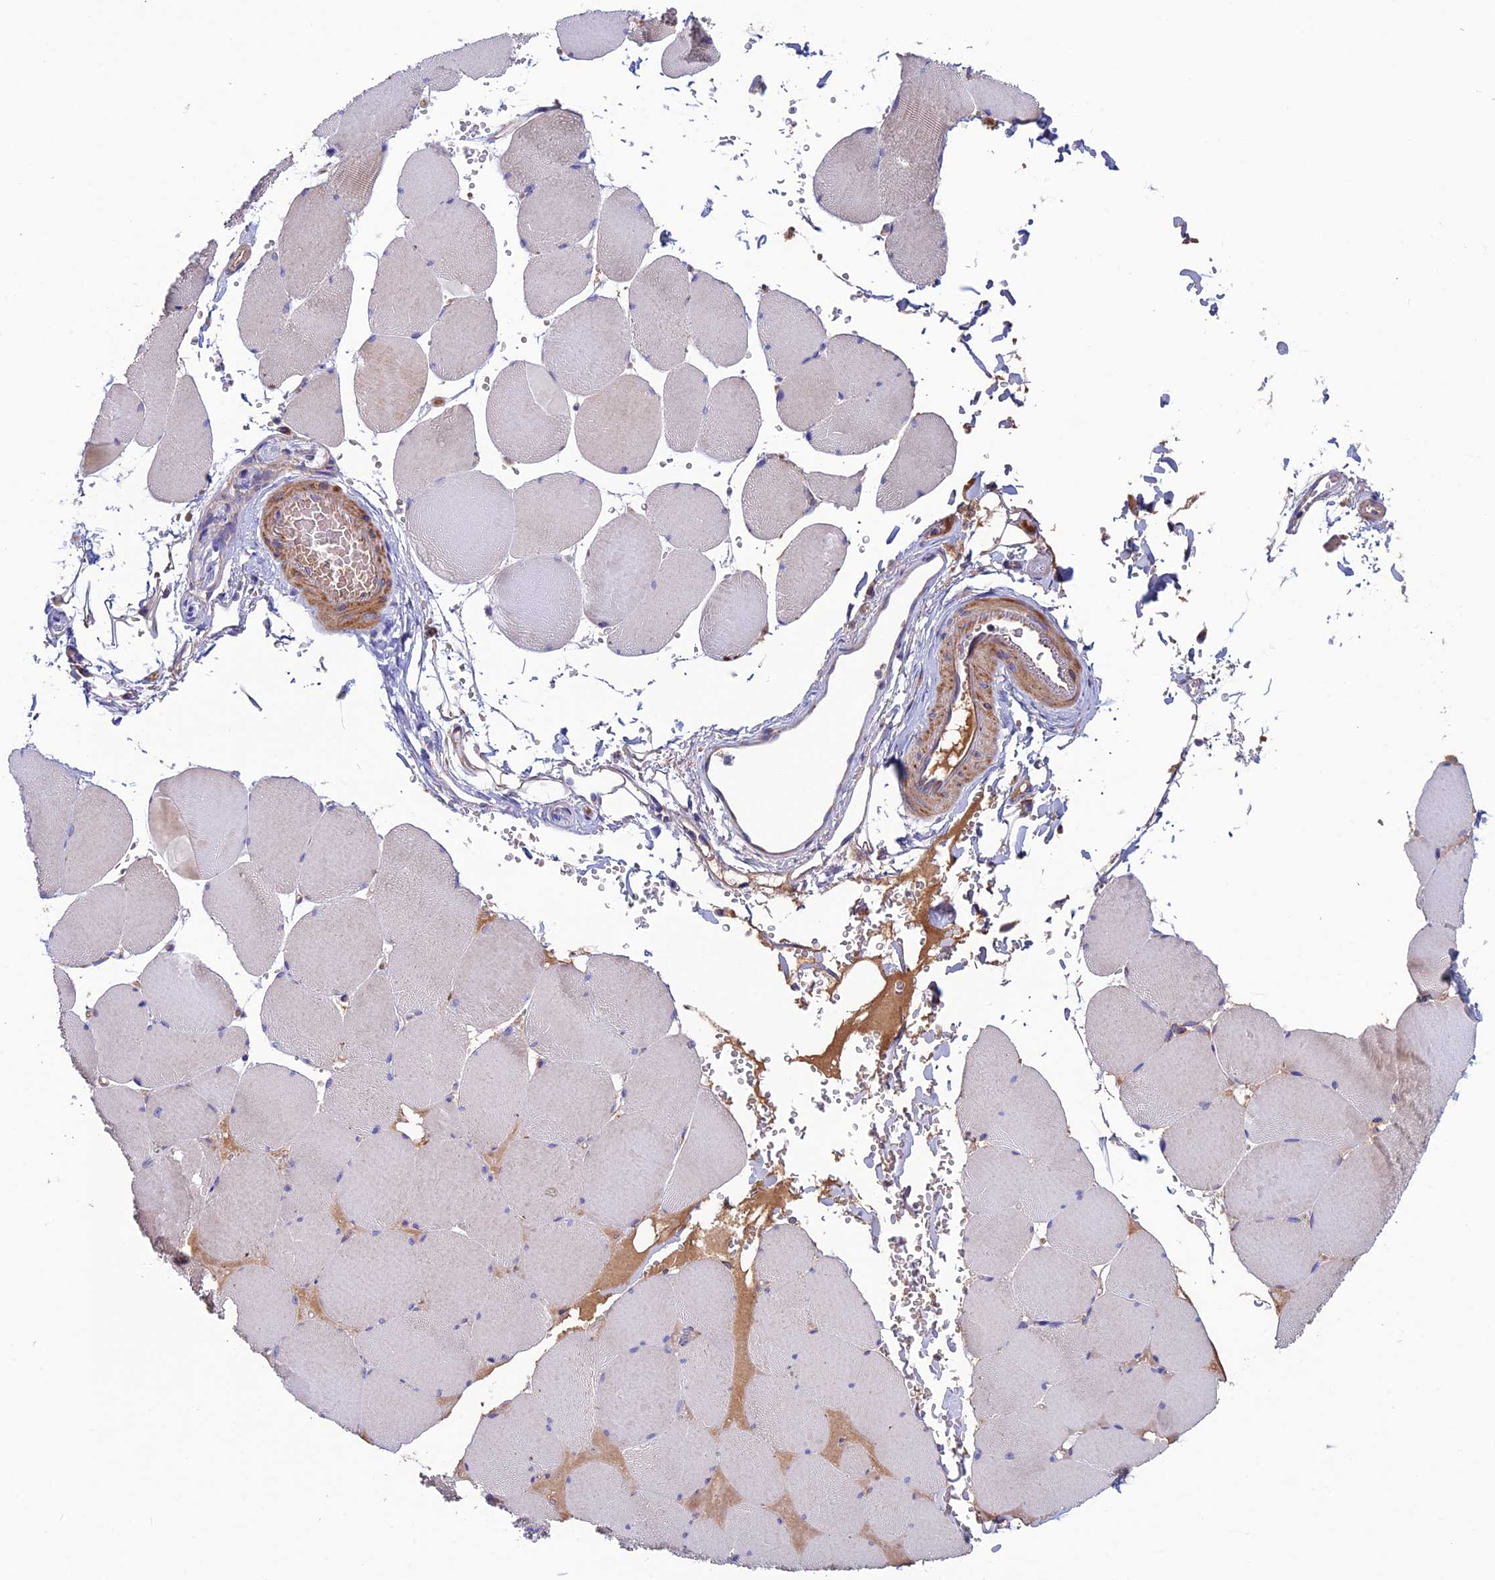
{"staining": {"intensity": "moderate", "quantity": "<25%", "location": "cytoplasmic/membranous"}, "tissue": "skeletal muscle", "cell_type": "Myocytes", "image_type": "normal", "snomed": [{"axis": "morphology", "description": "Normal tissue, NOS"}, {"axis": "topography", "description": "Skeletal muscle"}, {"axis": "topography", "description": "Head-Neck"}], "caption": "DAB immunohistochemical staining of unremarkable skeletal muscle exhibits moderate cytoplasmic/membranous protein staining in about <25% of myocytes.", "gene": "SLC15A5", "patient": {"sex": "male", "age": 66}}